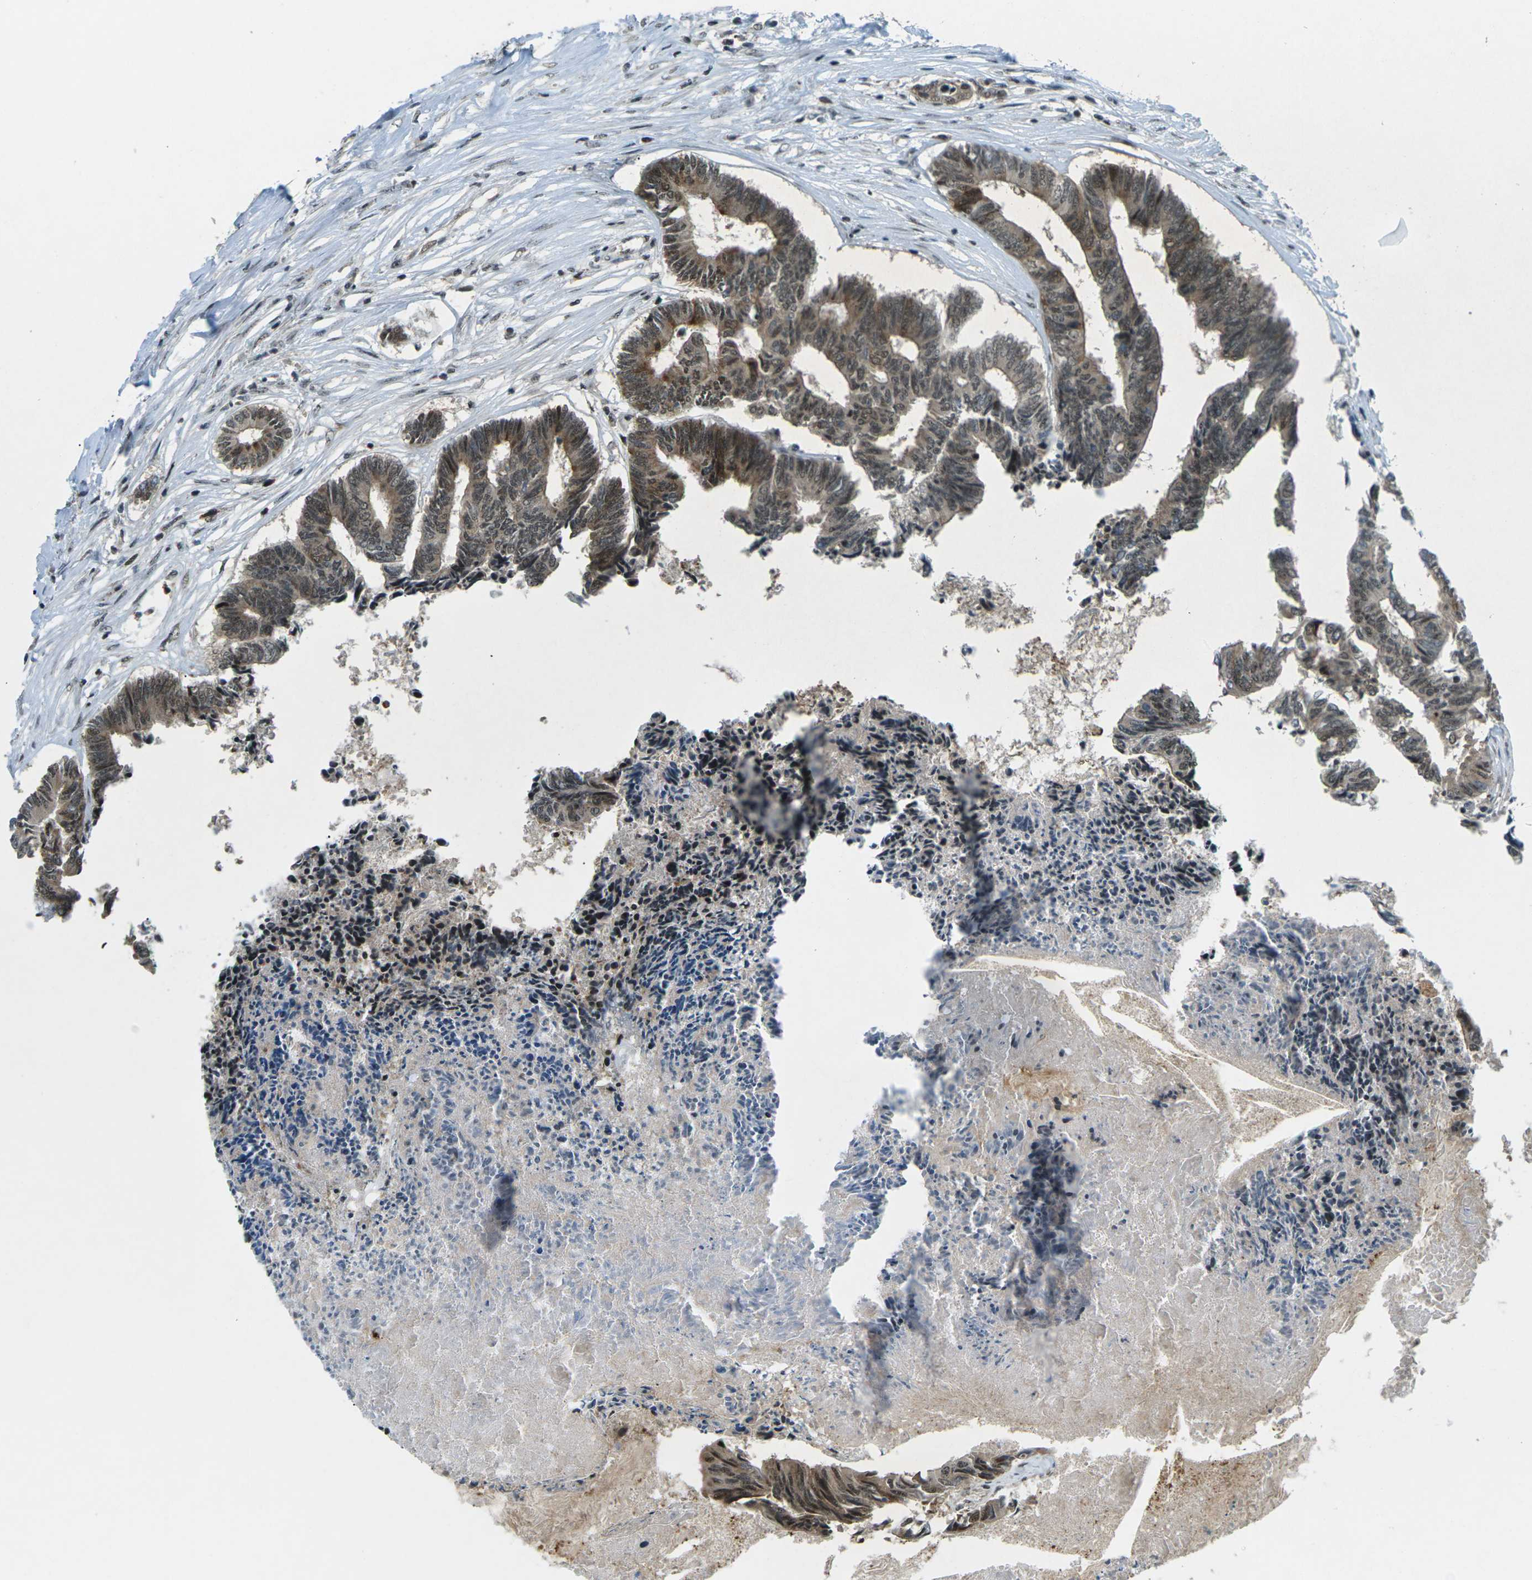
{"staining": {"intensity": "moderate", "quantity": ">75%", "location": "cytoplasmic/membranous,nuclear"}, "tissue": "colorectal cancer", "cell_type": "Tumor cells", "image_type": "cancer", "snomed": [{"axis": "morphology", "description": "Adenocarcinoma, NOS"}, {"axis": "topography", "description": "Rectum"}], "caption": "DAB (3,3'-diaminobenzidine) immunohistochemical staining of colorectal adenocarcinoma exhibits moderate cytoplasmic/membranous and nuclear protein positivity in approximately >75% of tumor cells.", "gene": "UBE2S", "patient": {"sex": "male", "age": 63}}